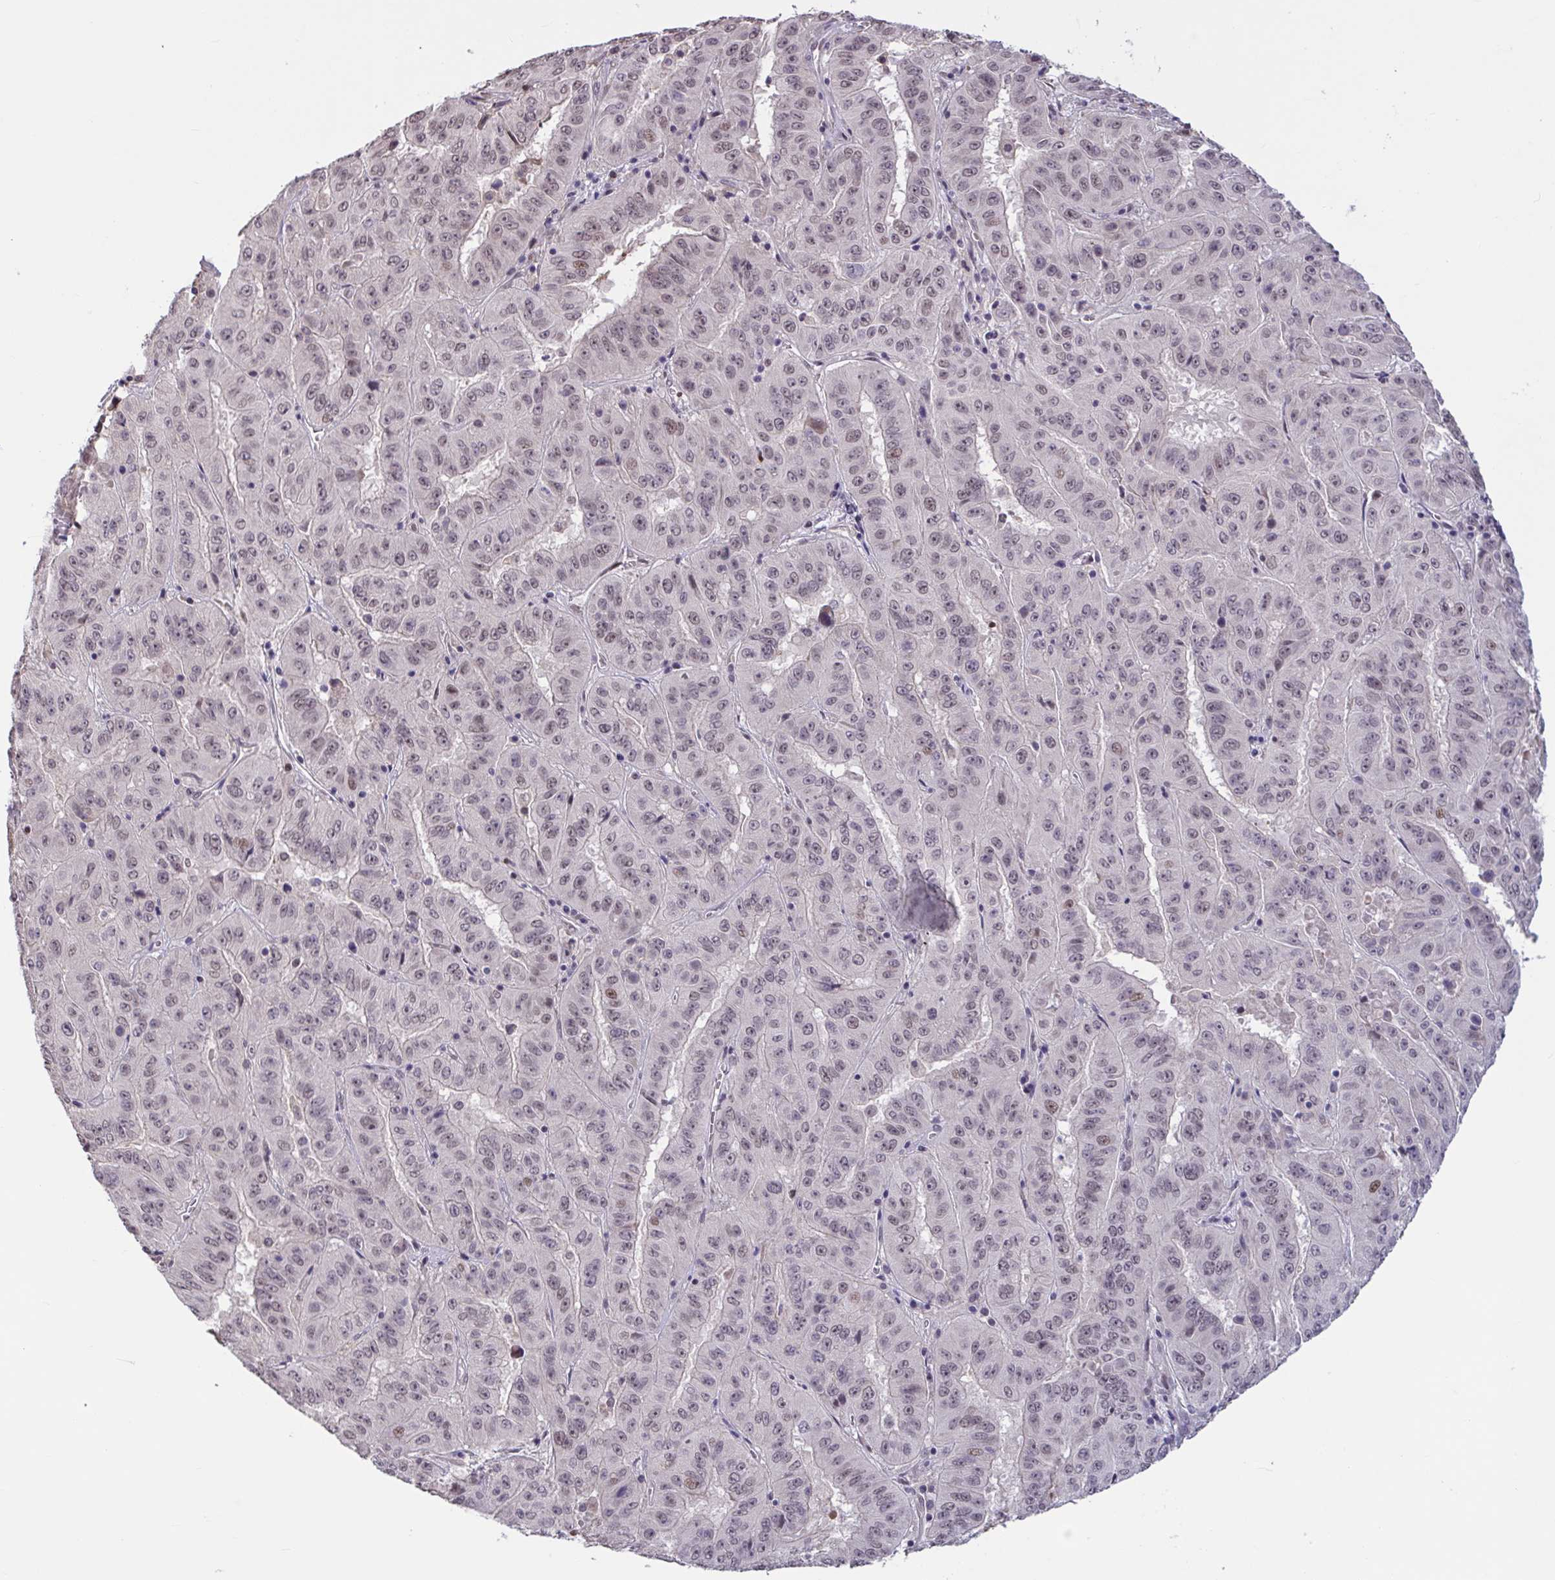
{"staining": {"intensity": "weak", "quantity": "25%-75%", "location": "nuclear"}, "tissue": "pancreatic cancer", "cell_type": "Tumor cells", "image_type": "cancer", "snomed": [{"axis": "morphology", "description": "Adenocarcinoma, NOS"}, {"axis": "topography", "description": "Pancreas"}], "caption": "Tumor cells demonstrate low levels of weak nuclear positivity in approximately 25%-75% of cells in pancreatic cancer (adenocarcinoma). The protein of interest is shown in brown color, while the nuclei are stained blue.", "gene": "ZNF414", "patient": {"sex": "male", "age": 63}}